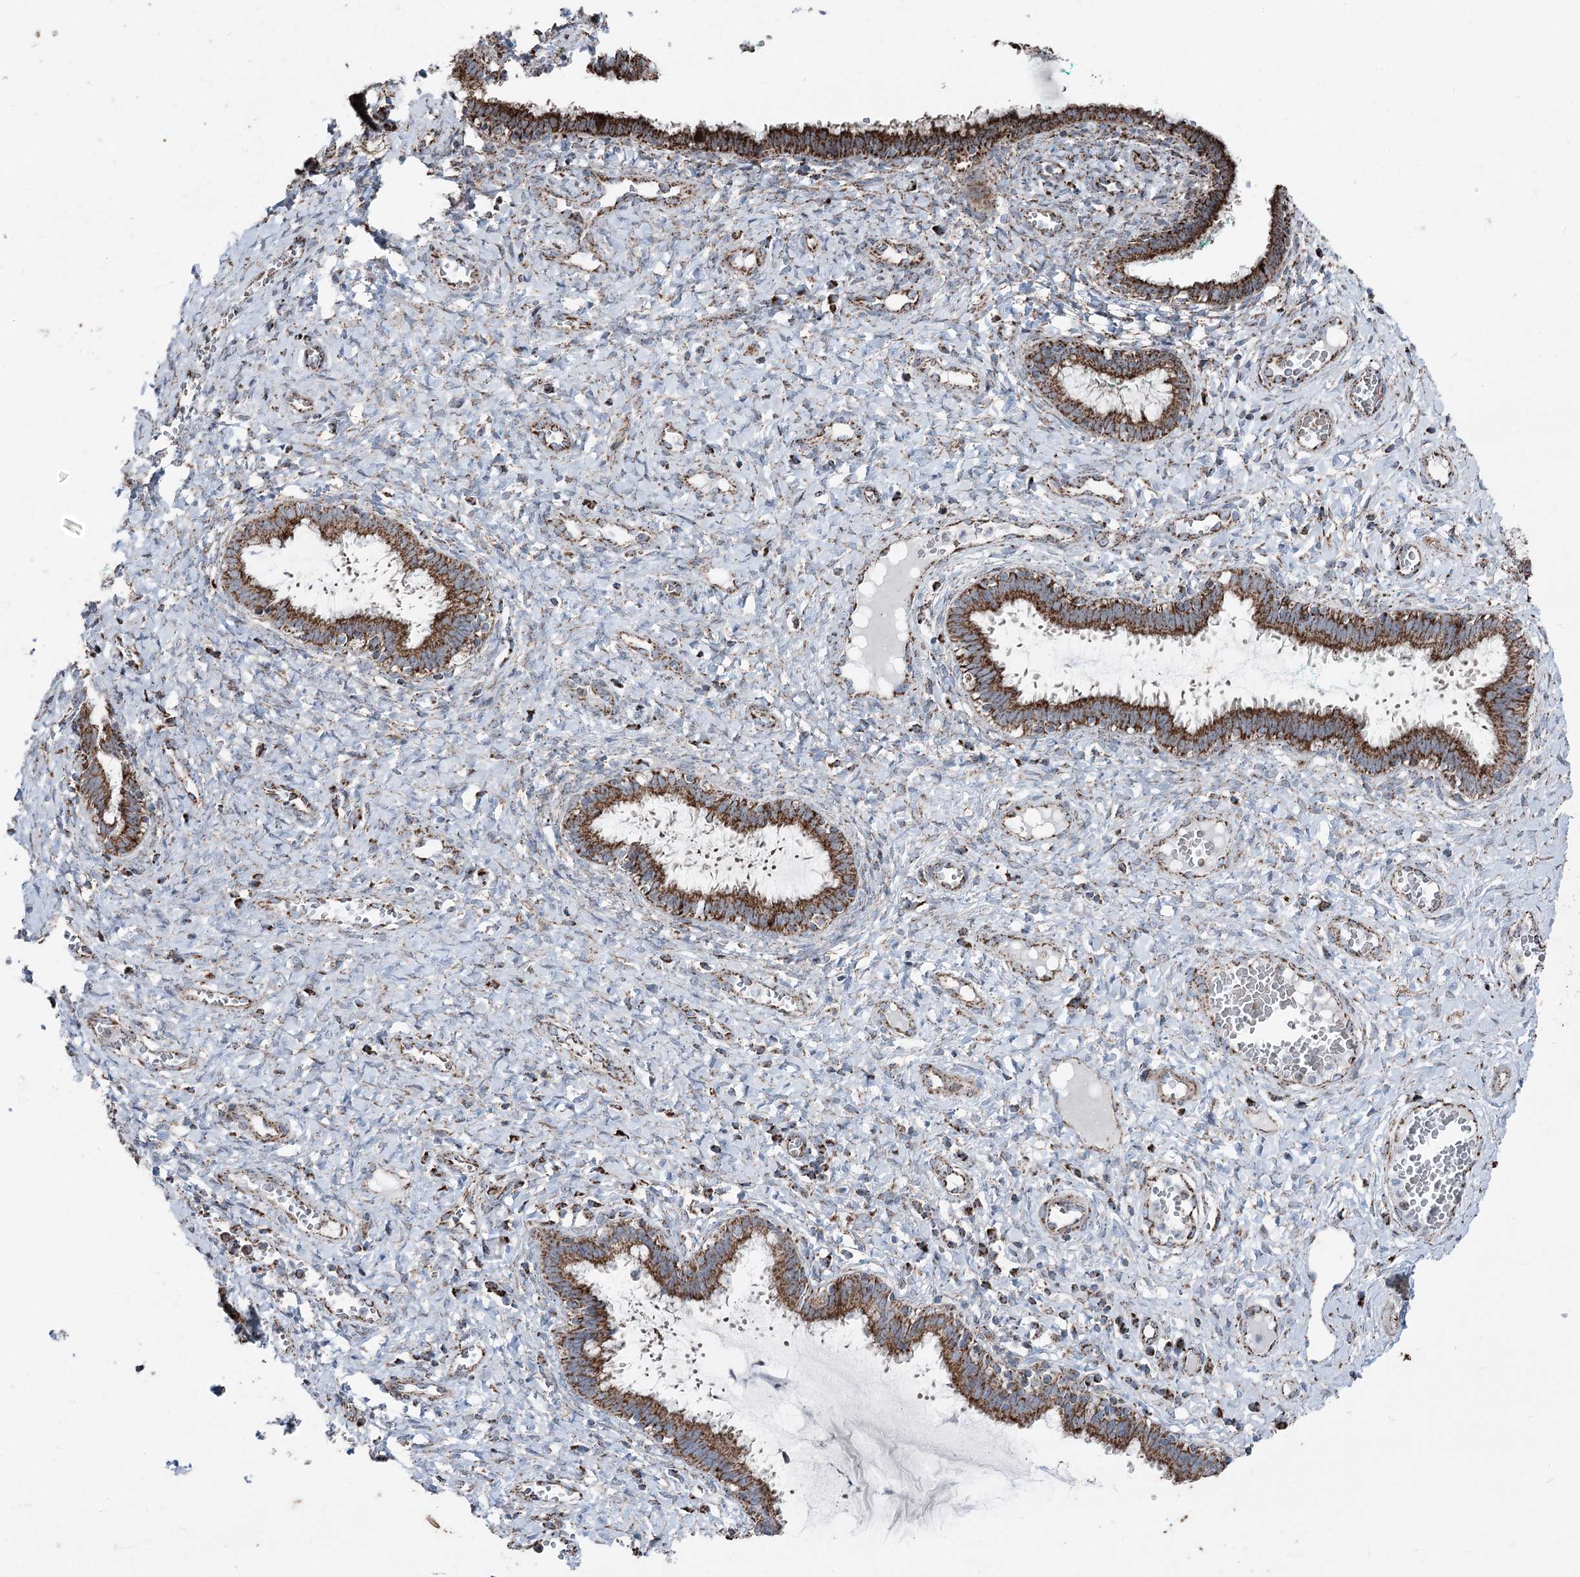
{"staining": {"intensity": "strong", "quantity": ">75%", "location": "cytoplasmic/membranous"}, "tissue": "cervix", "cell_type": "Glandular cells", "image_type": "normal", "snomed": [{"axis": "morphology", "description": "Normal tissue, NOS"}, {"axis": "morphology", "description": "Adenocarcinoma, NOS"}, {"axis": "topography", "description": "Cervix"}], "caption": "The image displays immunohistochemical staining of unremarkable cervix. There is strong cytoplasmic/membranous staining is appreciated in approximately >75% of glandular cells.", "gene": "UCN3", "patient": {"sex": "female", "age": 29}}